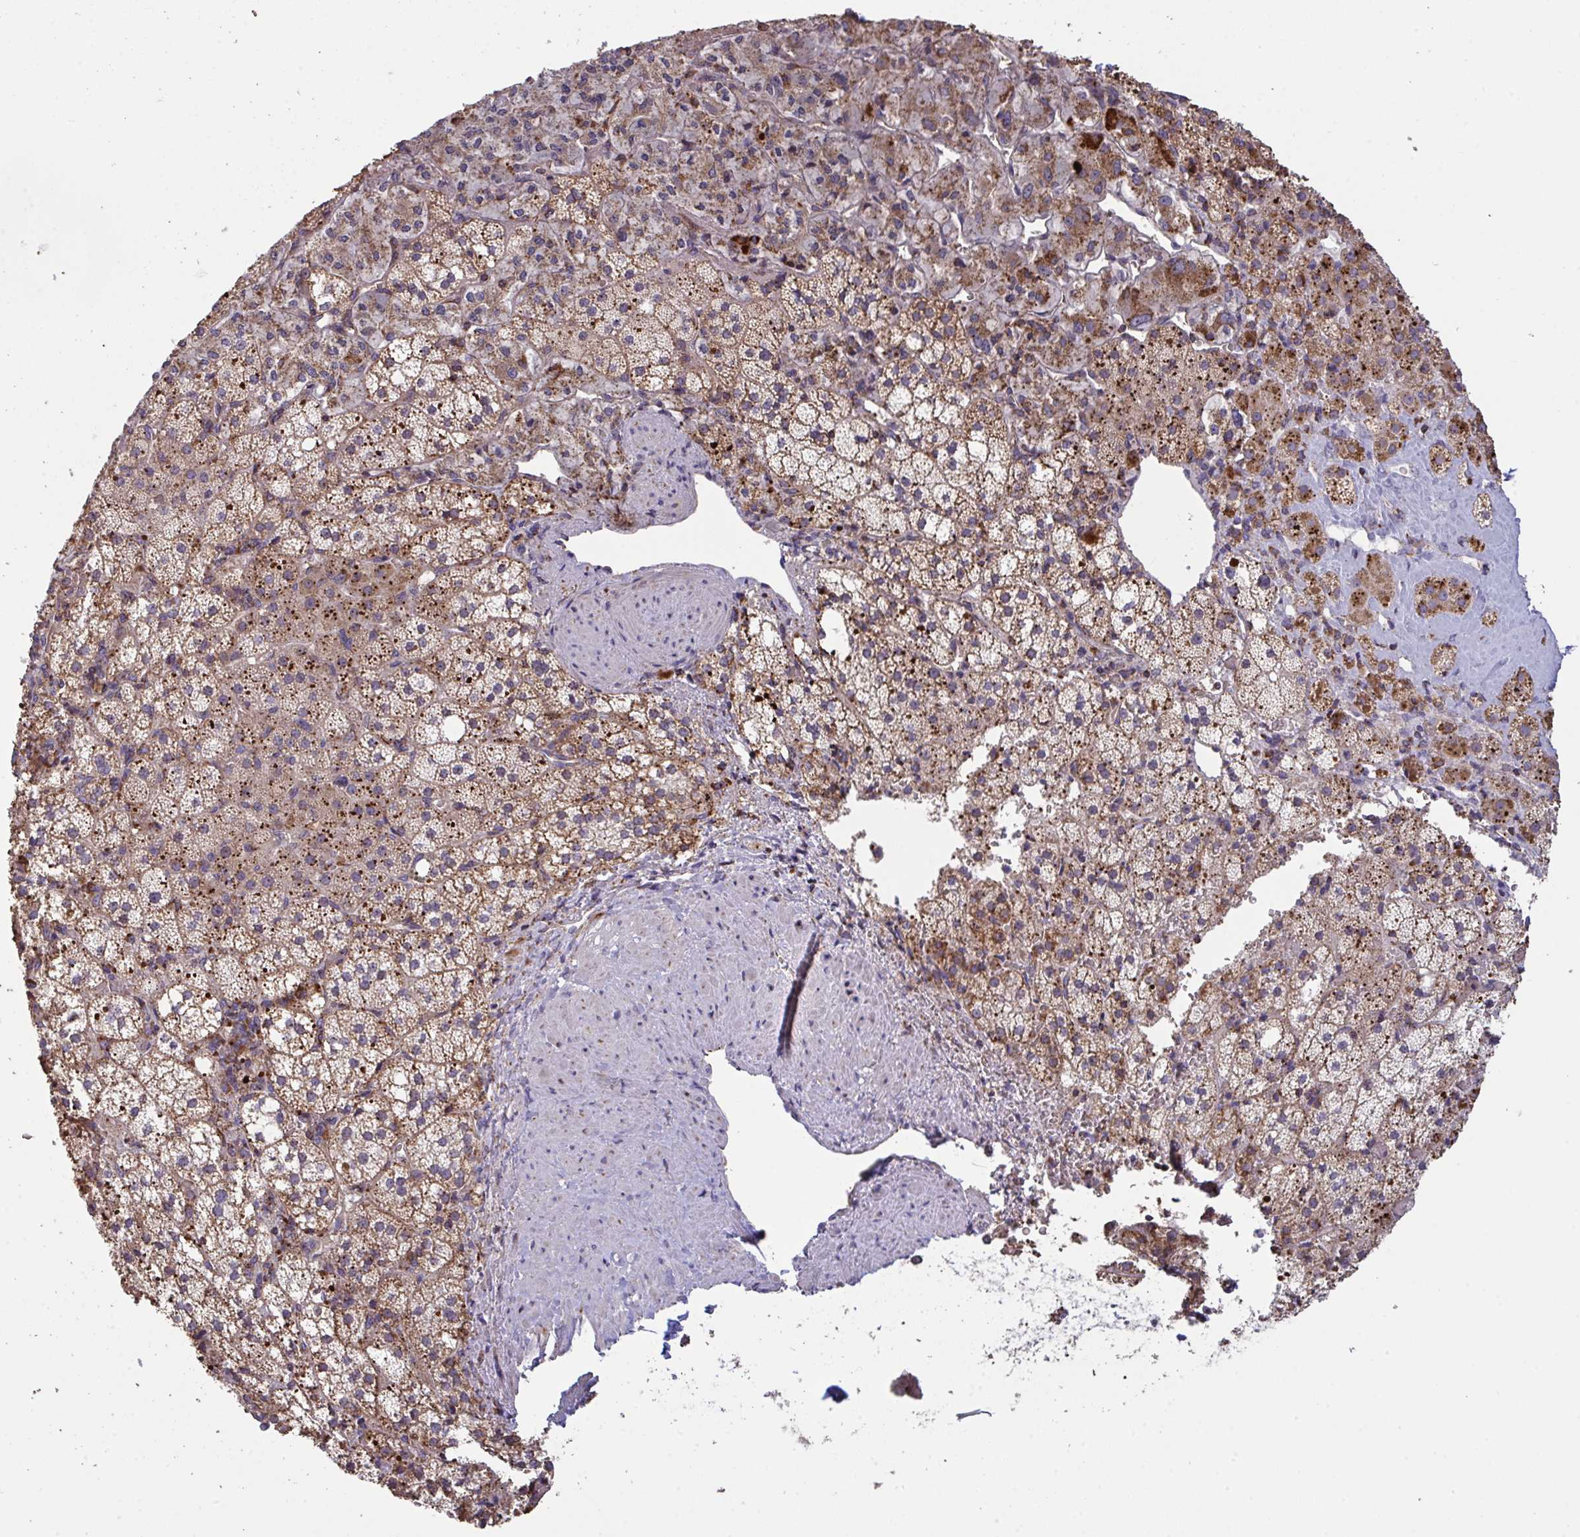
{"staining": {"intensity": "strong", "quantity": ">75%", "location": "cytoplasmic/membranous"}, "tissue": "adrenal gland", "cell_type": "Glandular cells", "image_type": "normal", "snomed": [{"axis": "morphology", "description": "Normal tissue, NOS"}, {"axis": "topography", "description": "Adrenal gland"}], "caption": "The photomicrograph reveals immunohistochemical staining of unremarkable adrenal gland. There is strong cytoplasmic/membranous expression is identified in approximately >75% of glandular cells. Ihc stains the protein of interest in brown and the nuclei are stained blue.", "gene": "MICOS10", "patient": {"sex": "male", "age": 53}}